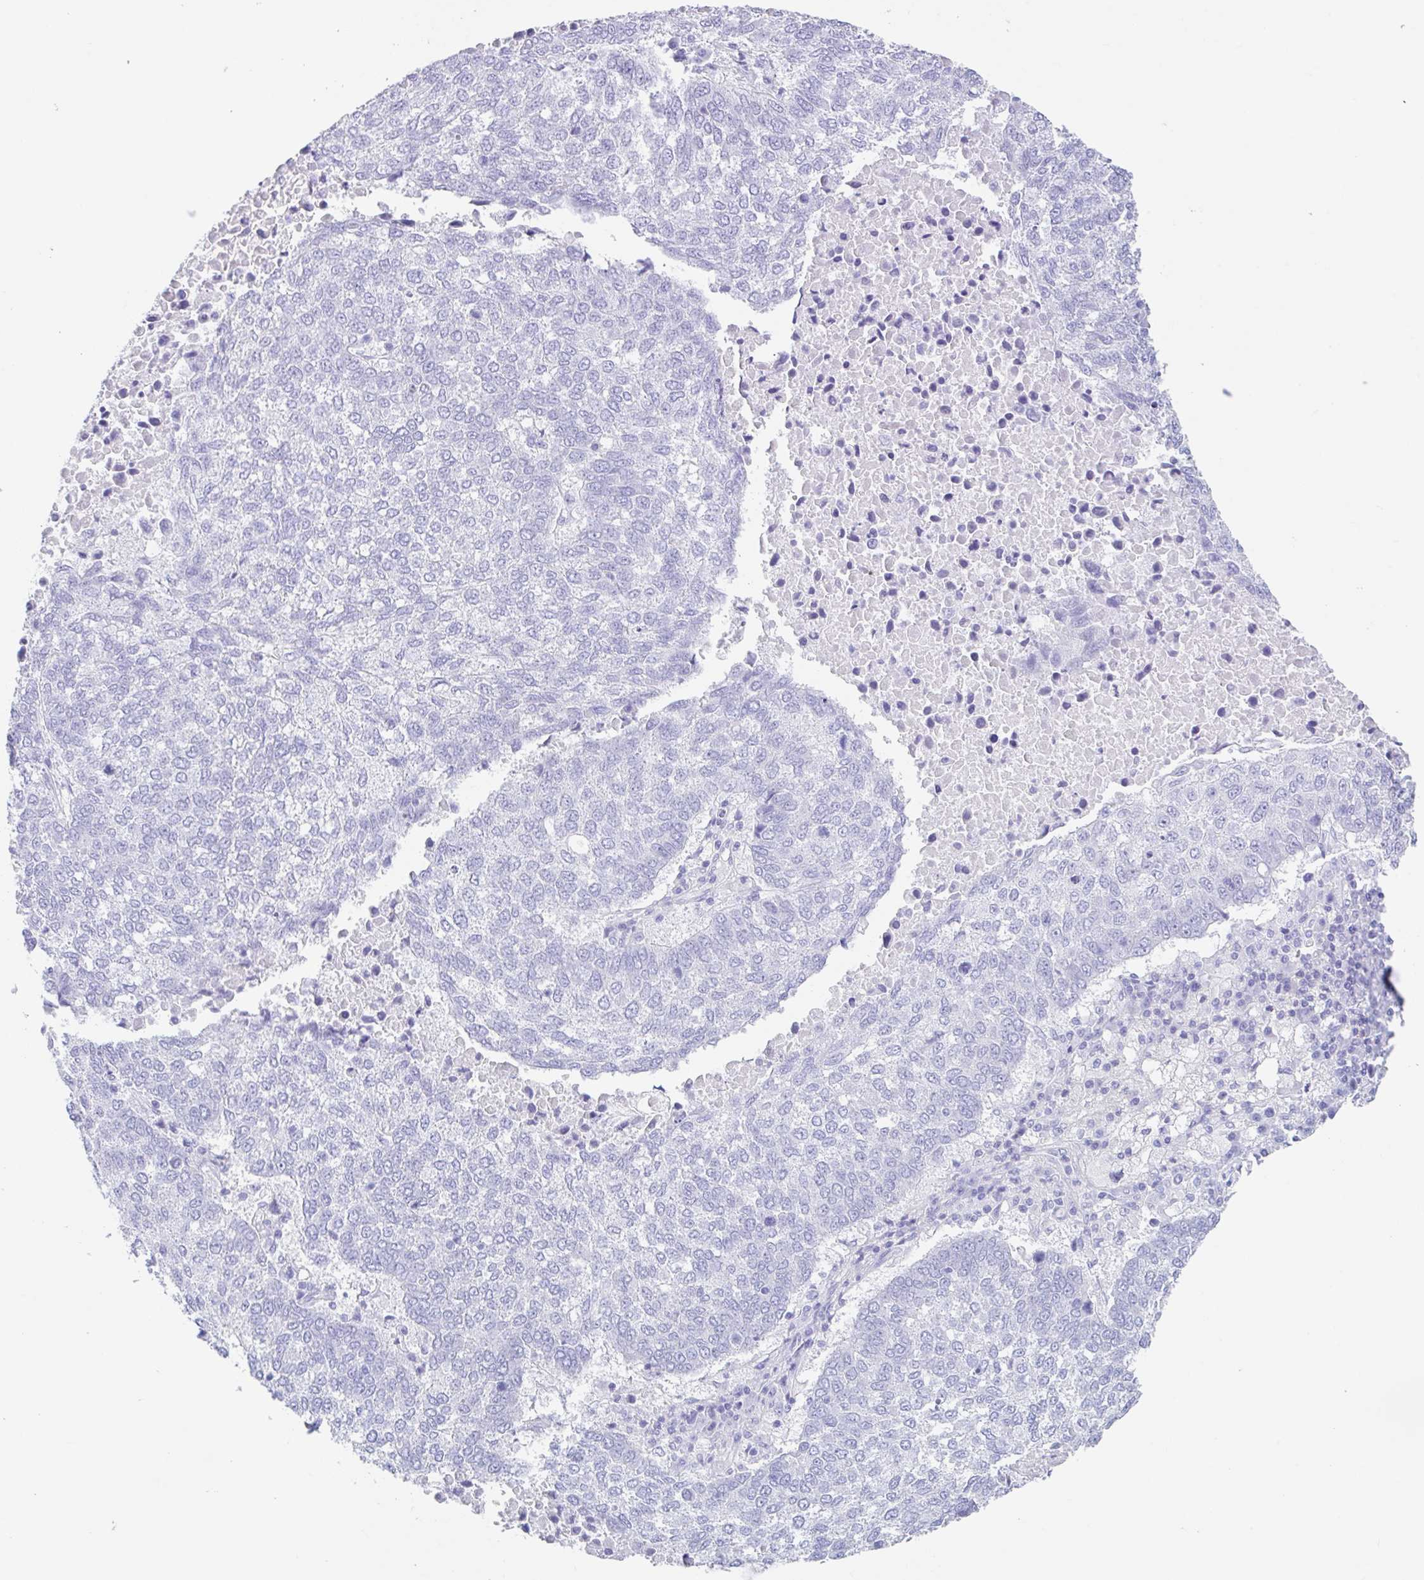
{"staining": {"intensity": "negative", "quantity": "none", "location": "none"}, "tissue": "lung cancer", "cell_type": "Tumor cells", "image_type": "cancer", "snomed": [{"axis": "morphology", "description": "Squamous cell carcinoma, NOS"}, {"axis": "topography", "description": "Lung"}], "caption": "Micrograph shows no significant protein expression in tumor cells of lung cancer (squamous cell carcinoma). (Brightfield microscopy of DAB immunohistochemistry at high magnification).", "gene": "TAS2R41", "patient": {"sex": "male", "age": 73}}